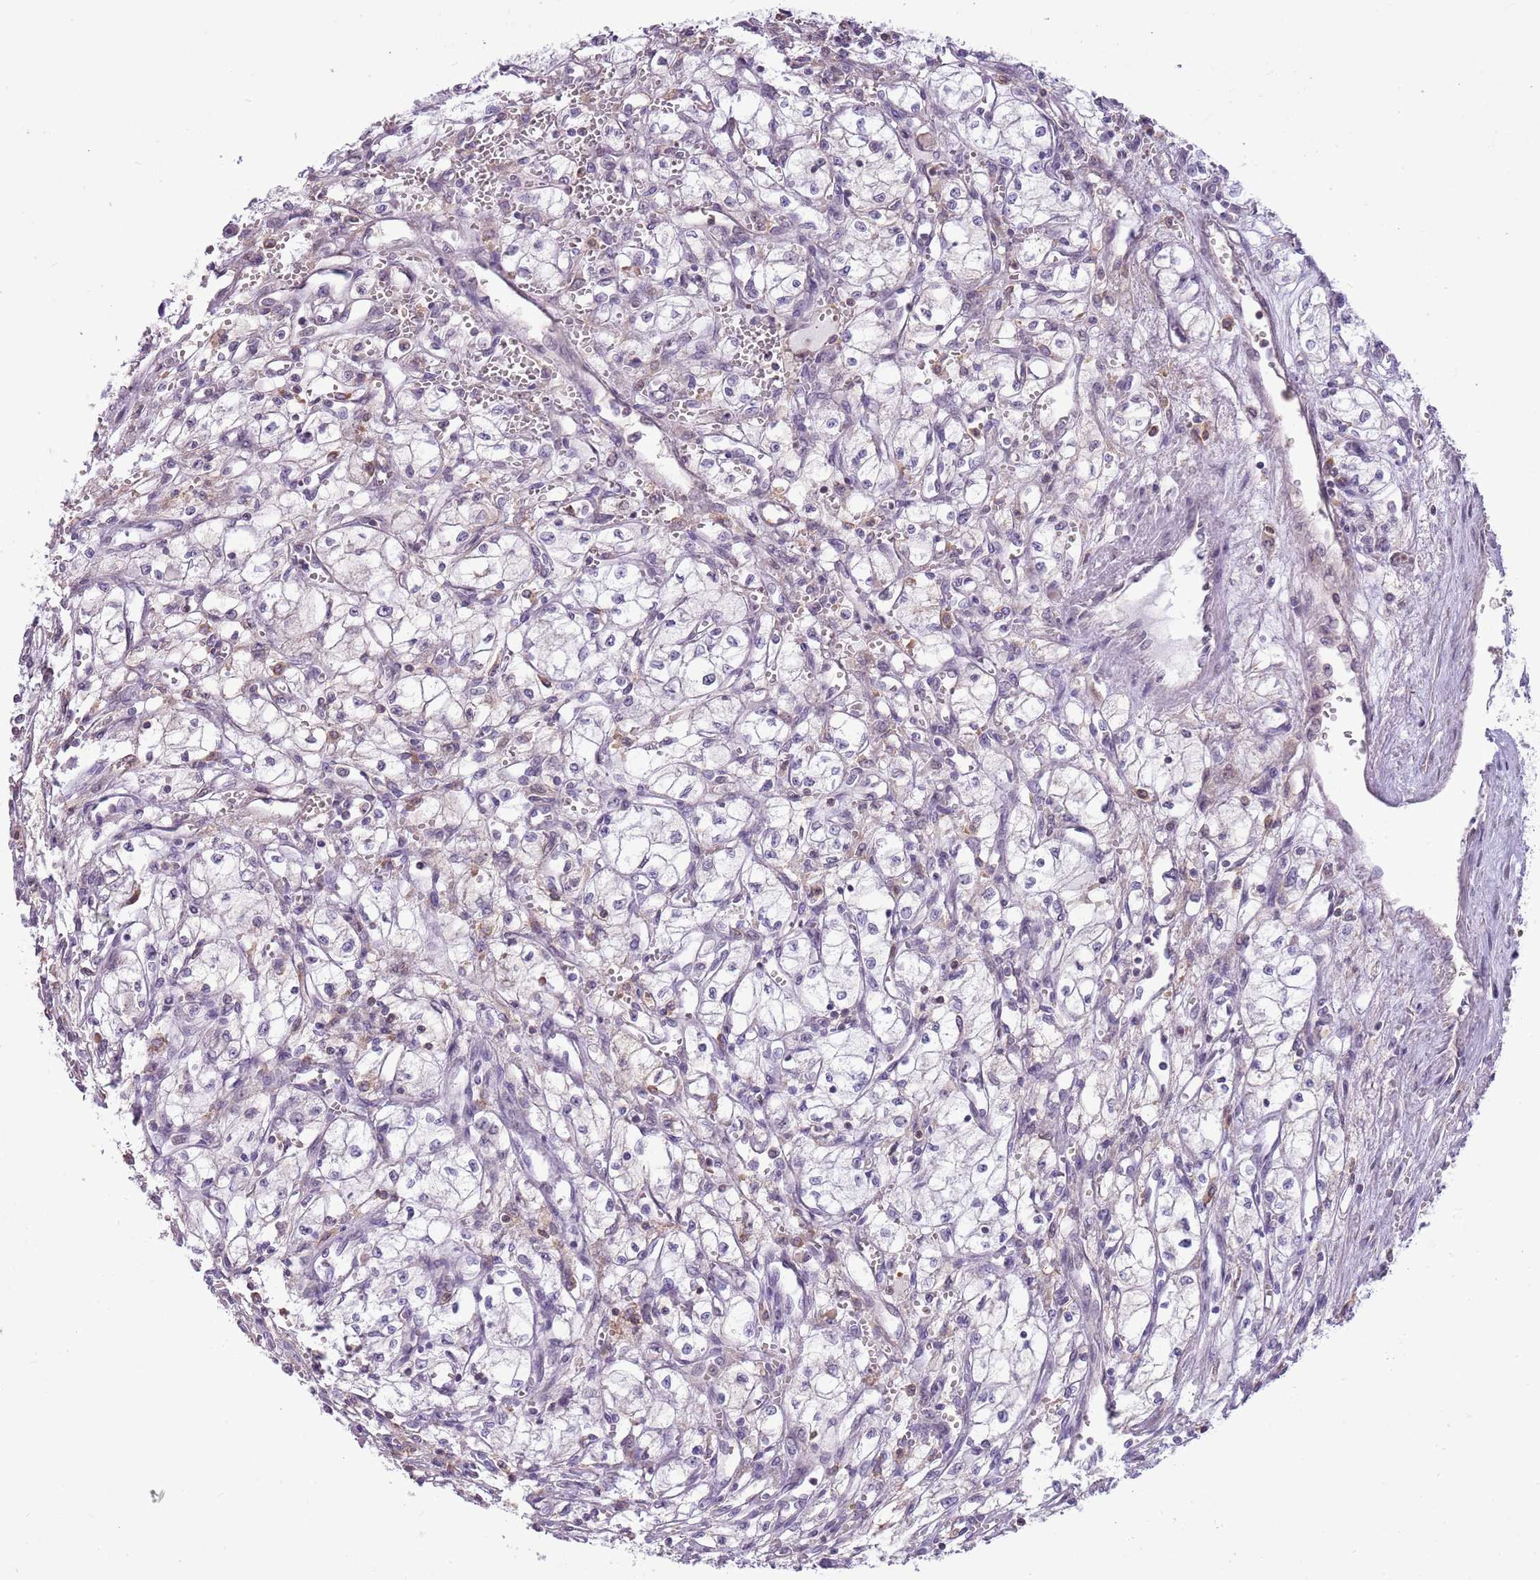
{"staining": {"intensity": "negative", "quantity": "none", "location": "none"}, "tissue": "renal cancer", "cell_type": "Tumor cells", "image_type": "cancer", "snomed": [{"axis": "morphology", "description": "Adenocarcinoma, NOS"}, {"axis": "topography", "description": "Kidney"}], "caption": "IHC image of neoplastic tissue: adenocarcinoma (renal) stained with DAB reveals no significant protein expression in tumor cells.", "gene": "DHX32", "patient": {"sex": "male", "age": 59}}